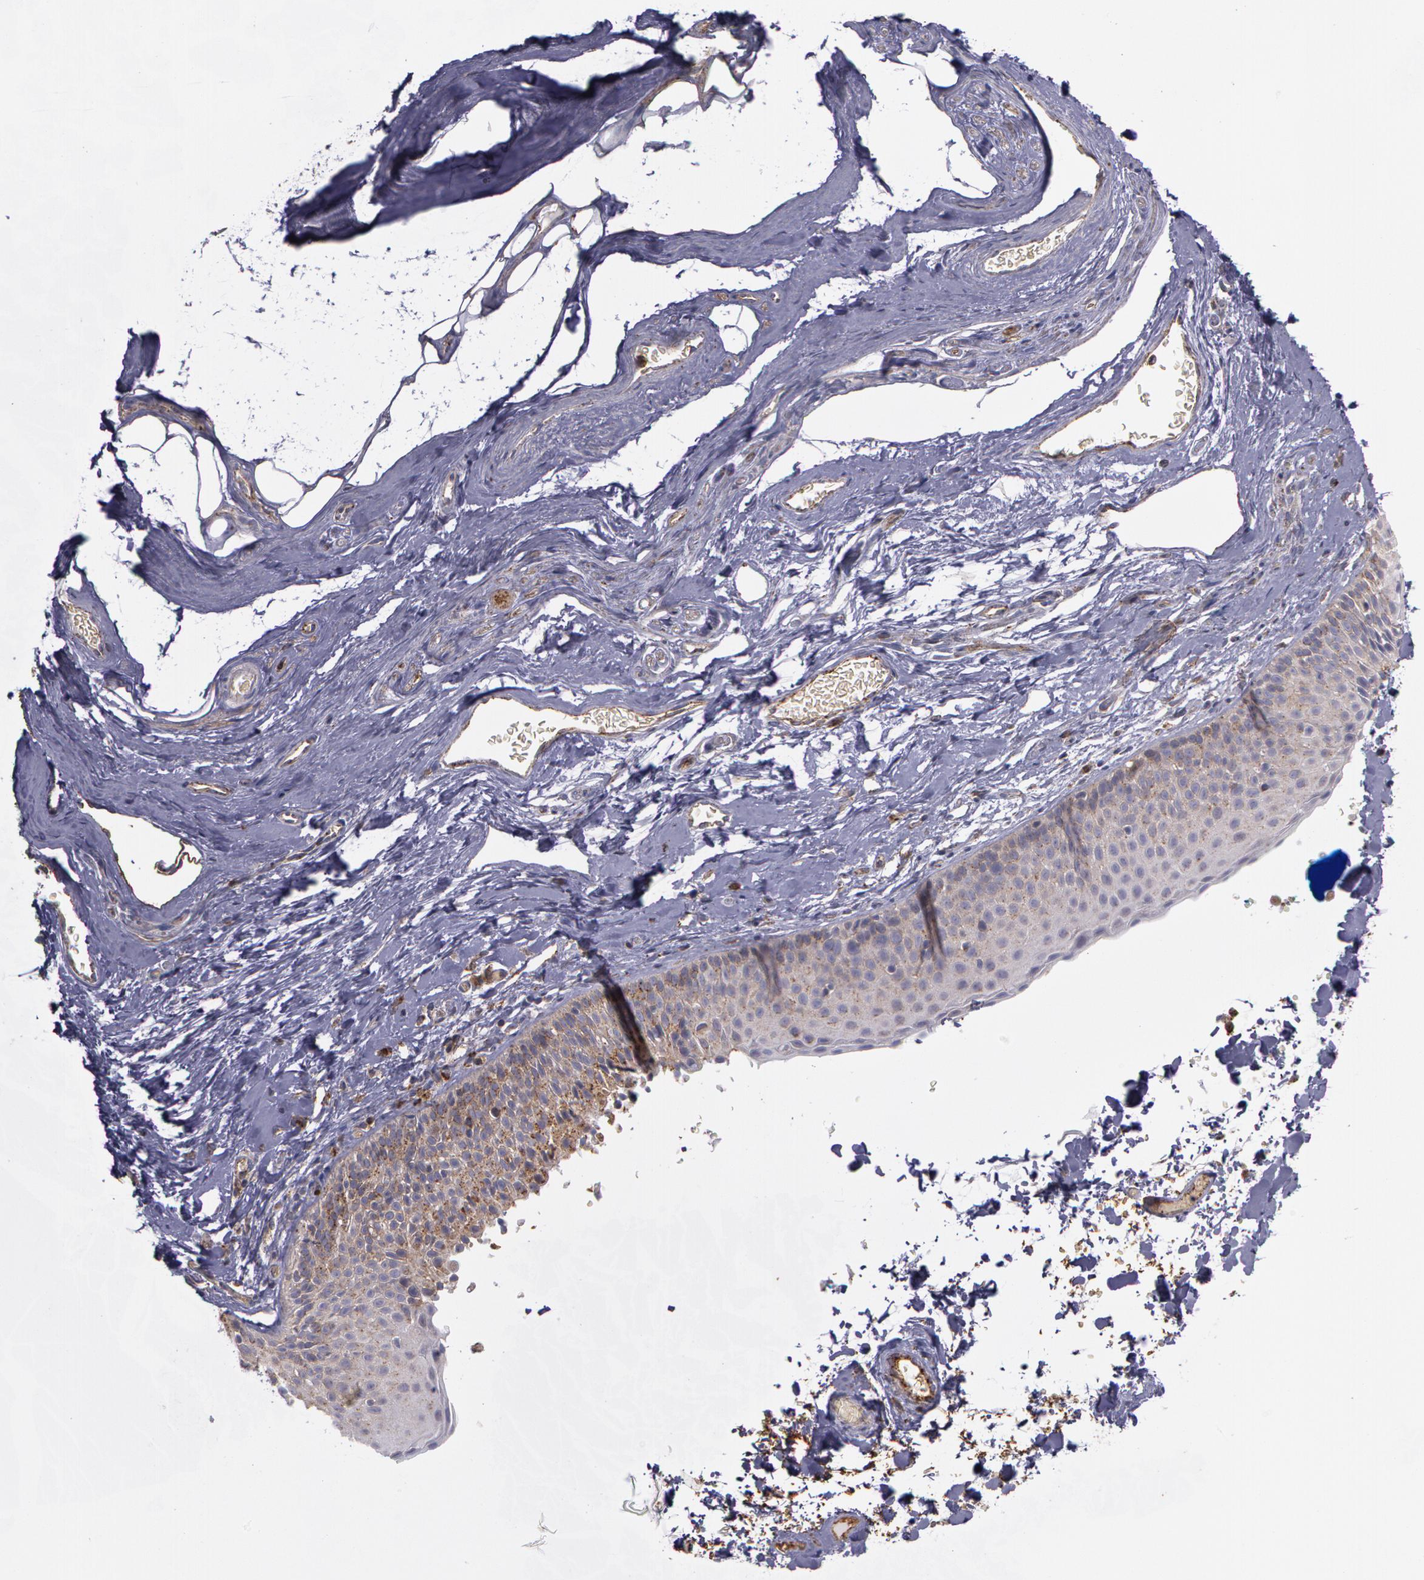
{"staining": {"intensity": "weak", "quantity": ">75%", "location": "cytoplasmic/membranous"}, "tissue": "nasopharynx", "cell_type": "Respiratory epithelial cells", "image_type": "normal", "snomed": [{"axis": "morphology", "description": "Normal tissue, NOS"}, {"axis": "morphology", "description": "Inflammation, NOS"}, {"axis": "morphology", "description": "Malignant melanoma, Metastatic site"}, {"axis": "topography", "description": "Nasopharynx"}], "caption": "Unremarkable nasopharynx exhibits weak cytoplasmic/membranous positivity in approximately >75% of respiratory epithelial cells.", "gene": "FLOT2", "patient": {"sex": "female", "age": 55}}